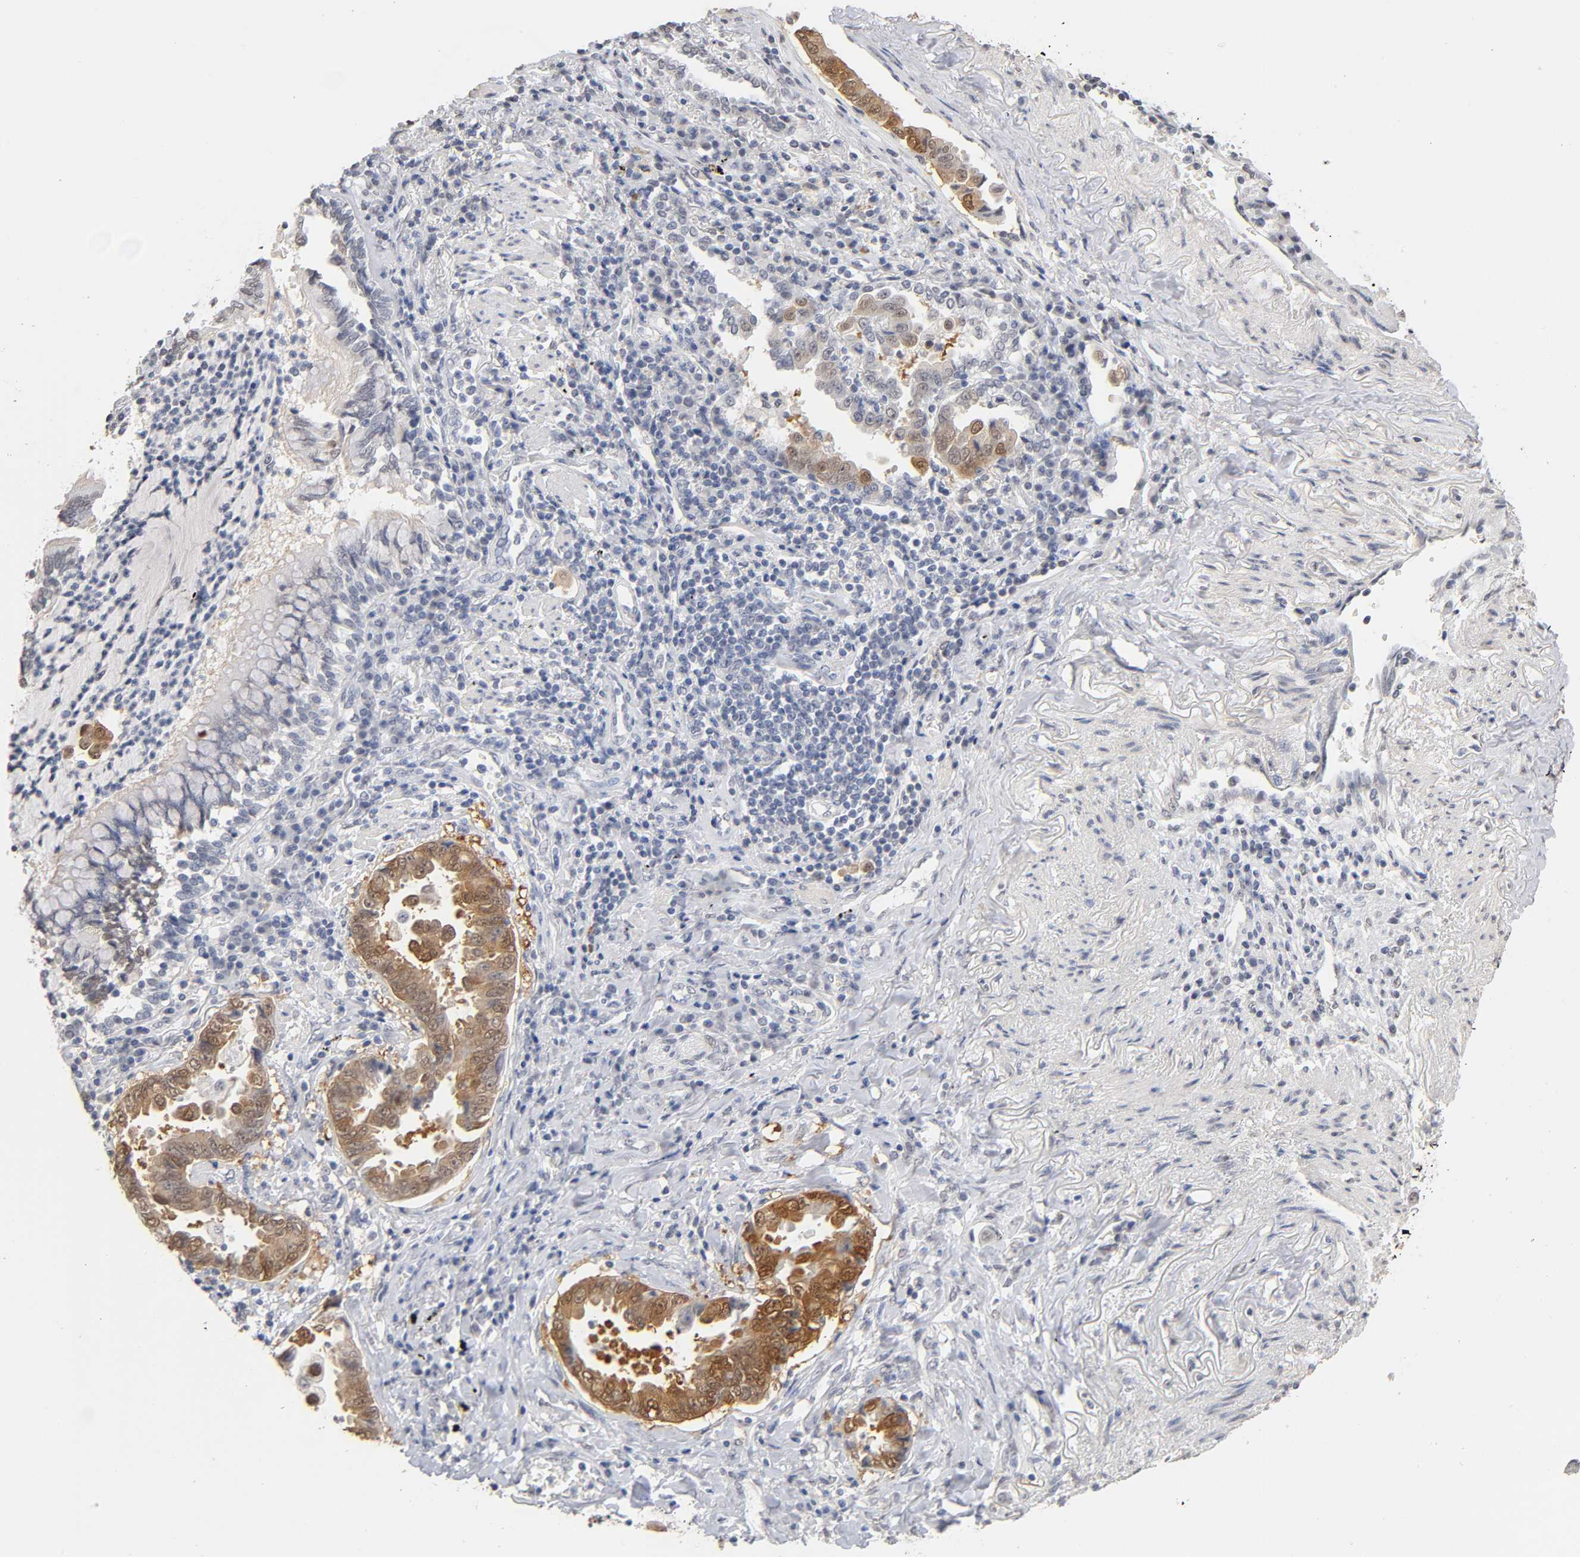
{"staining": {"intensity": "moderate", "quantity": ">75%", "location": "cytoplasmic/membranous,nuclear"}, "tissue": "lung cancer", "cell_type": "Tumor cells", "image_type": "cancer", "snomed": [{"axis": "morphology", "description": "Normal tissue, NOS"}, {"axis": "morphology", "description": "Inflammation, NOS"}, {"axis": "morphology", "description": "Adenocarcinoma, NOS"}, {"axis": "topography", "description": "Lung"}], "caption": "An immunohistochemistry histopathology image of tumor tissue is shown. Protein staining in brown shows moderate cytoplasmic/membranous and nuclear positivity in lung cancer within tumor cells. (Stains: DAB in brown, nuclei in blue, Microscopy: brightfield microscopy at high magnification).", "gene": "CRABP2", "patient": {"sex": "female", "age": 64}}